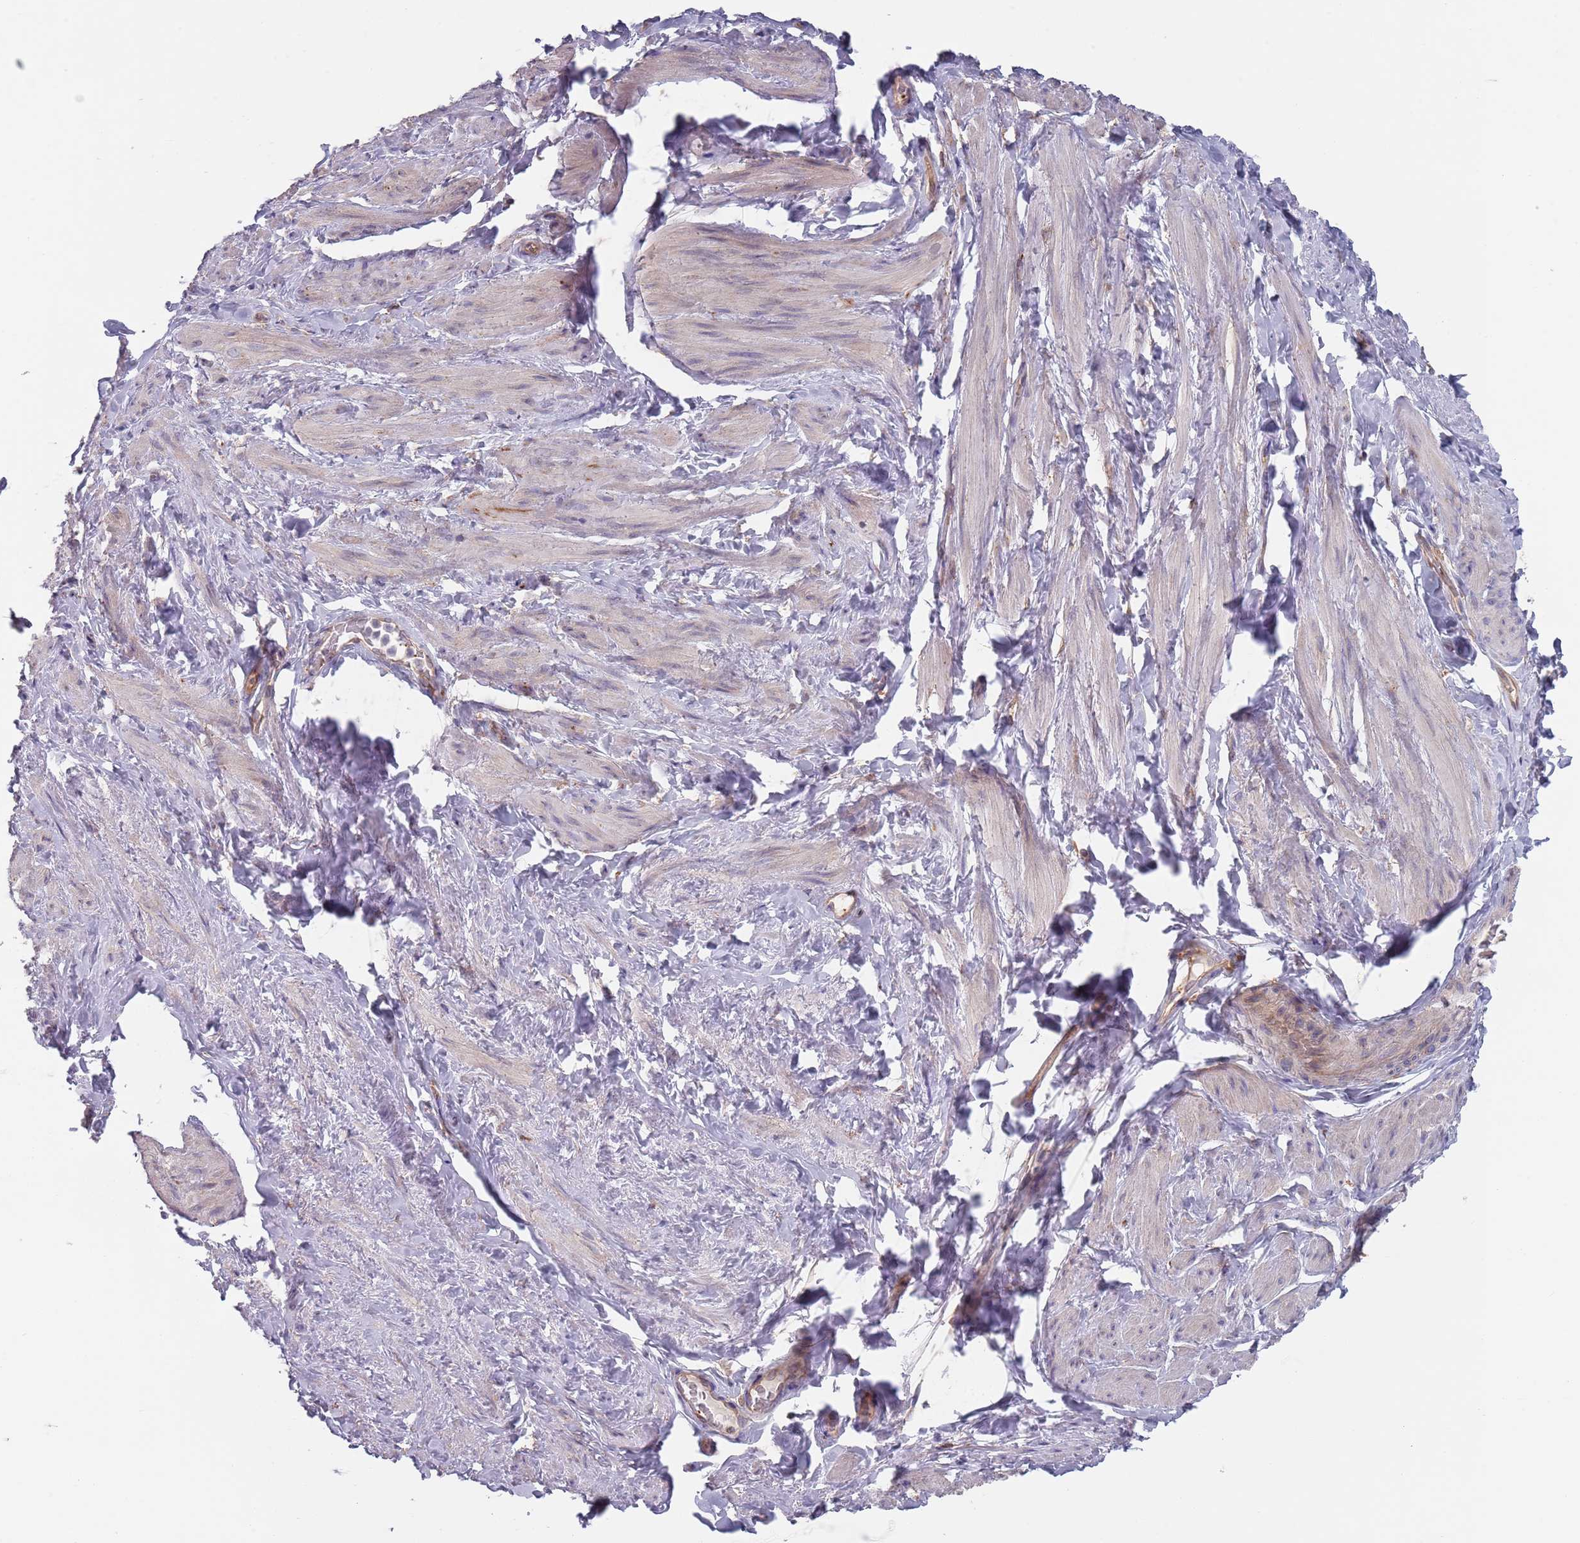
{"staining": {"intensity": "weak", "quantity": "<25%", "location": "cytoplasmic/membranous"}, "tissue": "smooth muscle", "cell_type": "Smooth muscle cells", "image_type": "normal", "snomed": [{"axis": "morphology", "description": "Normal tissue, NOS"}, {"axis": "topography", "description": "Smooth muscle"}, {"axis": "topography", "description": "Peripheral nerve tissue"}], "caption": "A high-resolution micrograph shows immunohistochemistry (IHC) staining of unremarkable smooth muscle, which exhibits no significant staining in smooth muscle cells.", "gene": "APPL2", "patient": {"sex": "male", "age": 69}}